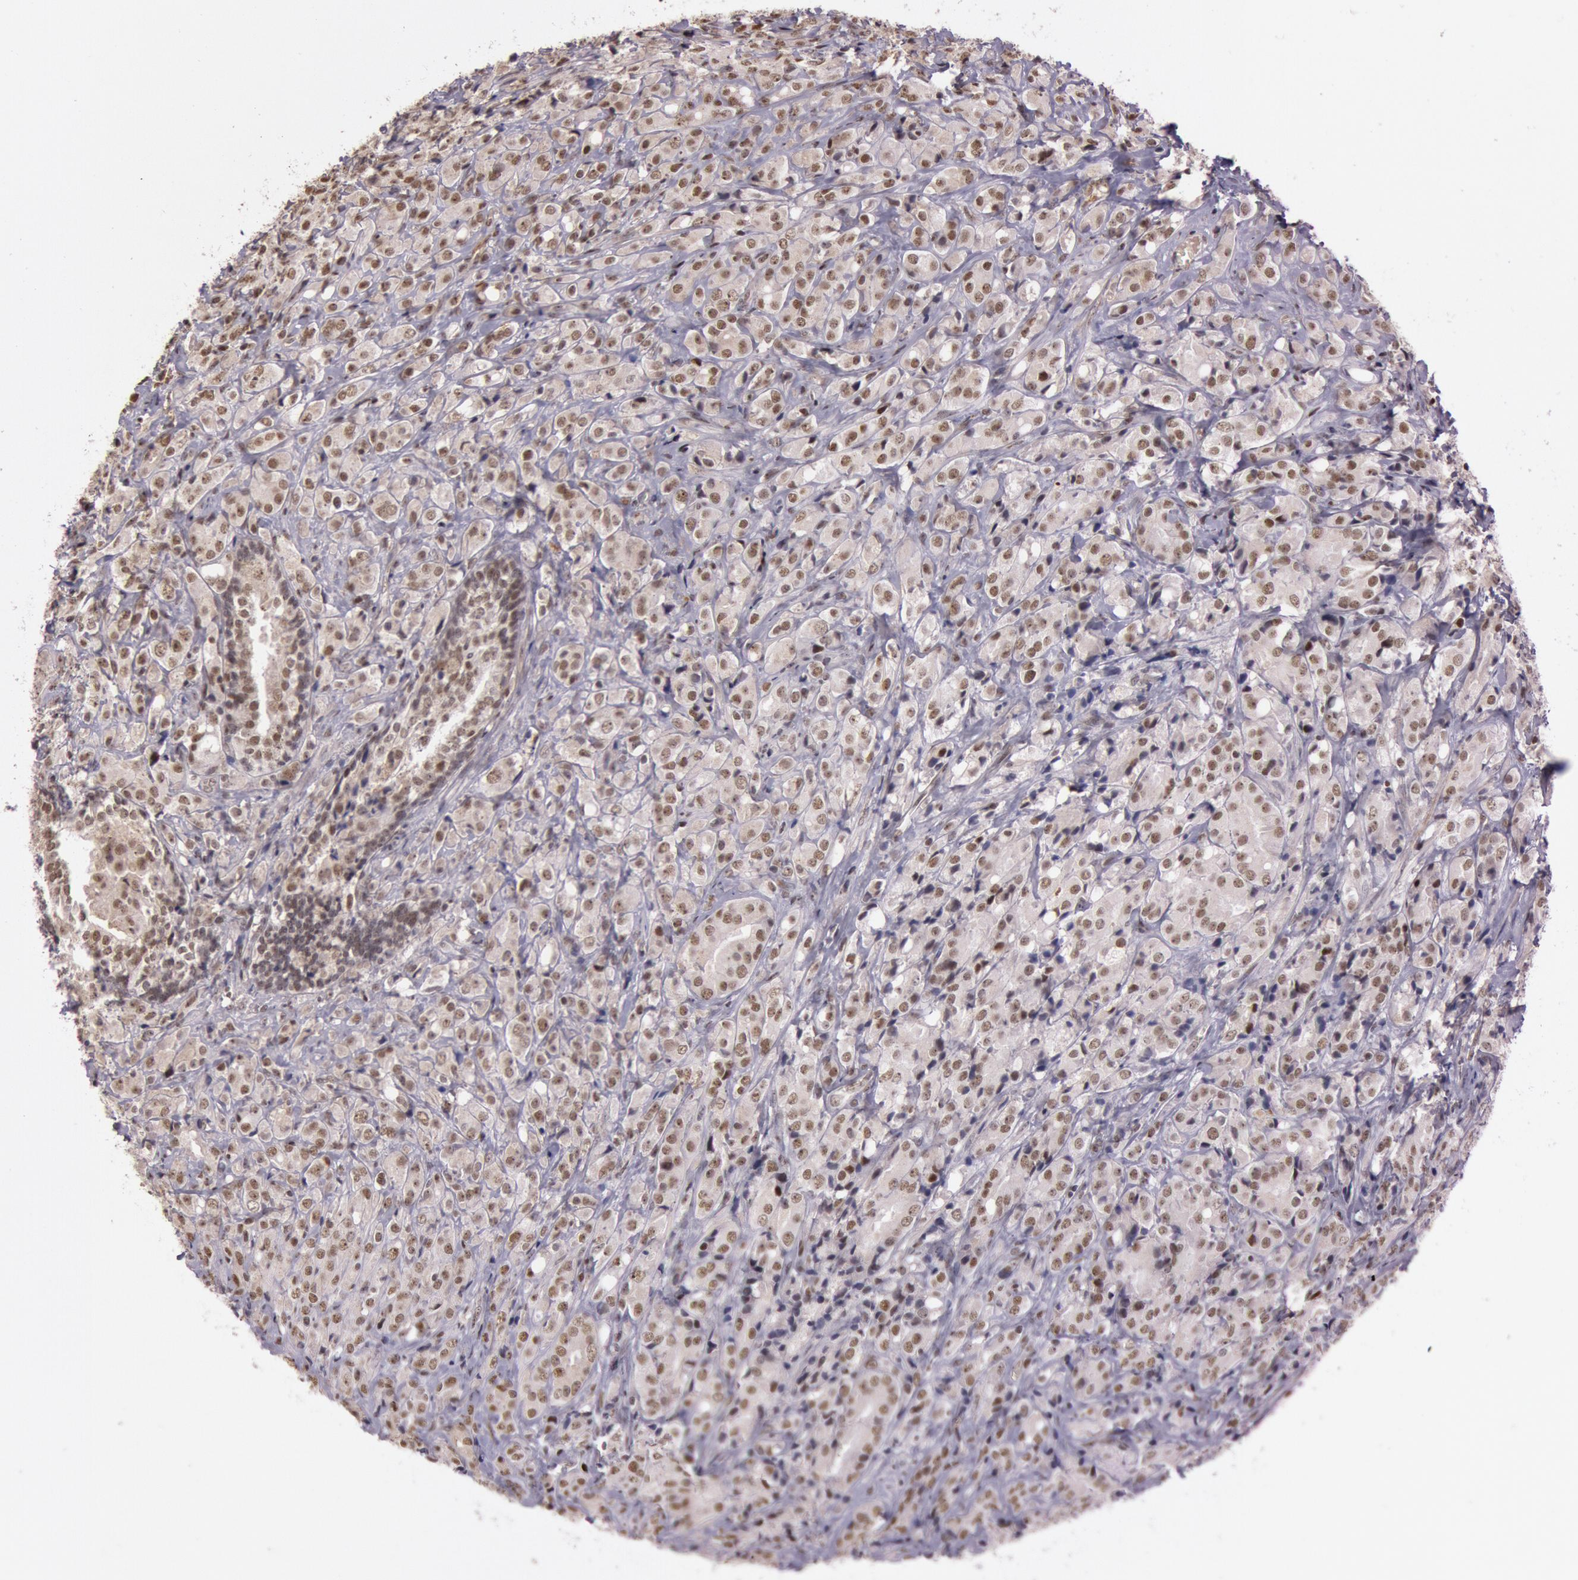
{"staining": {"intensity": "weak", "quantity": ">75%", "location": "nuclear"}, "tissue": "prostate cancer", "cell_type": "Tumor cells", "image_type": "cancer", "snomed": [{"axis": "morphology", "description": "Adenocarcinoma, High grade"}, {"axis": "topography", "description": "Prostate"}], "caption": "Weak nuclear expression for a protein is present in approximately >75% of tumor cells of prostate cancer using immunohistochemistry (IHC).", "gene": "TASL", "patient": {"sex": "male", "age": 68}}